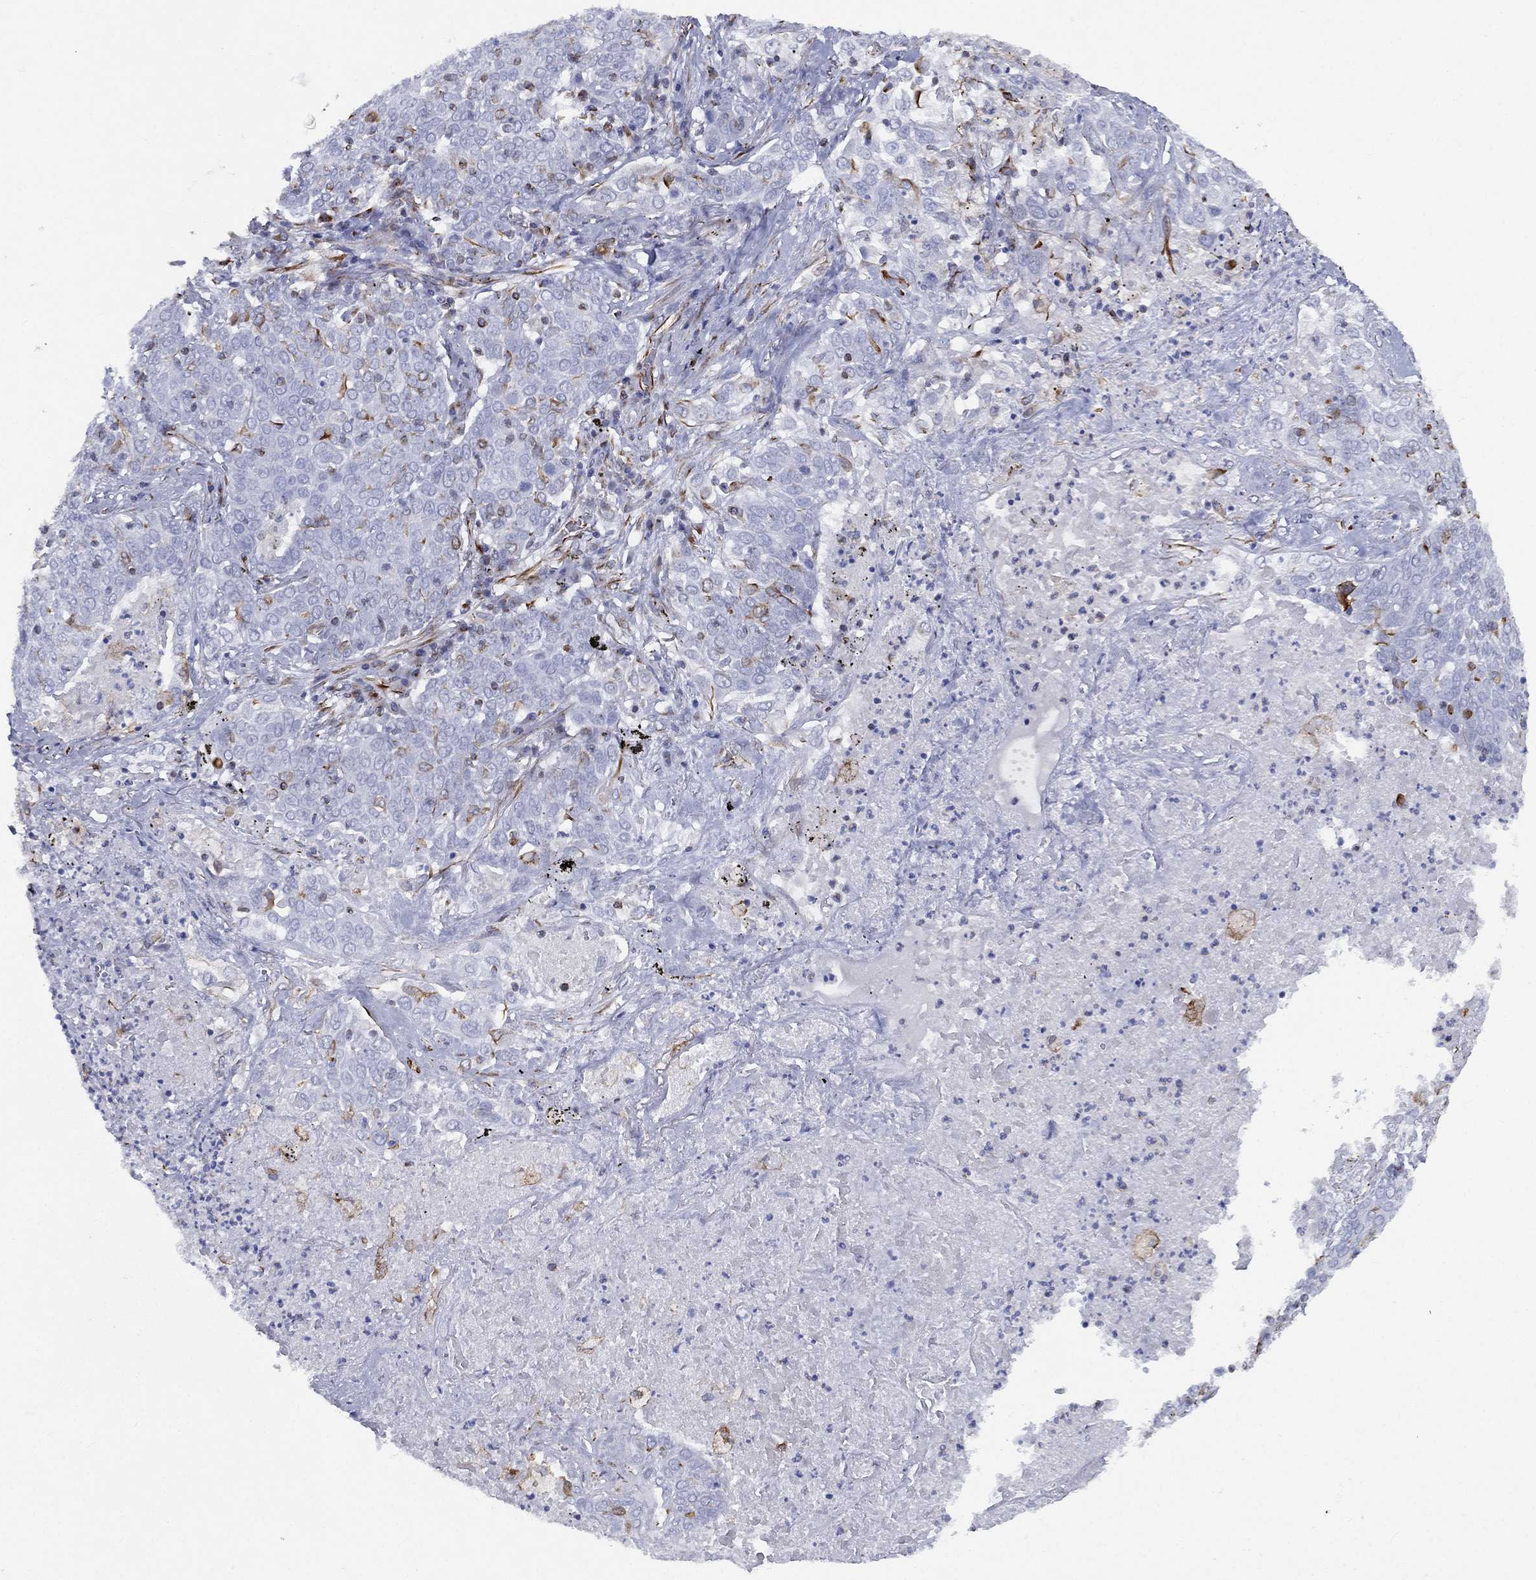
{"staining": {"intensity": "negative", "quantity": "none", "location": "none"}, "tissue": "lung cancer", "cell_type": "Tumor cells", "image_type": "cancer", "snomed": [{"axis": "morphology", "description": "Squamous cell carcinoma, NOS"}, {"axis": "topography", "description": "Lung"}], "caption": "Histopathology image shows no significant protein positivity in tumor cells of lung cancer (squamous cell carcinoma).", "gene": "MAS1", "patient": {"sex": "male", "age": 82}}